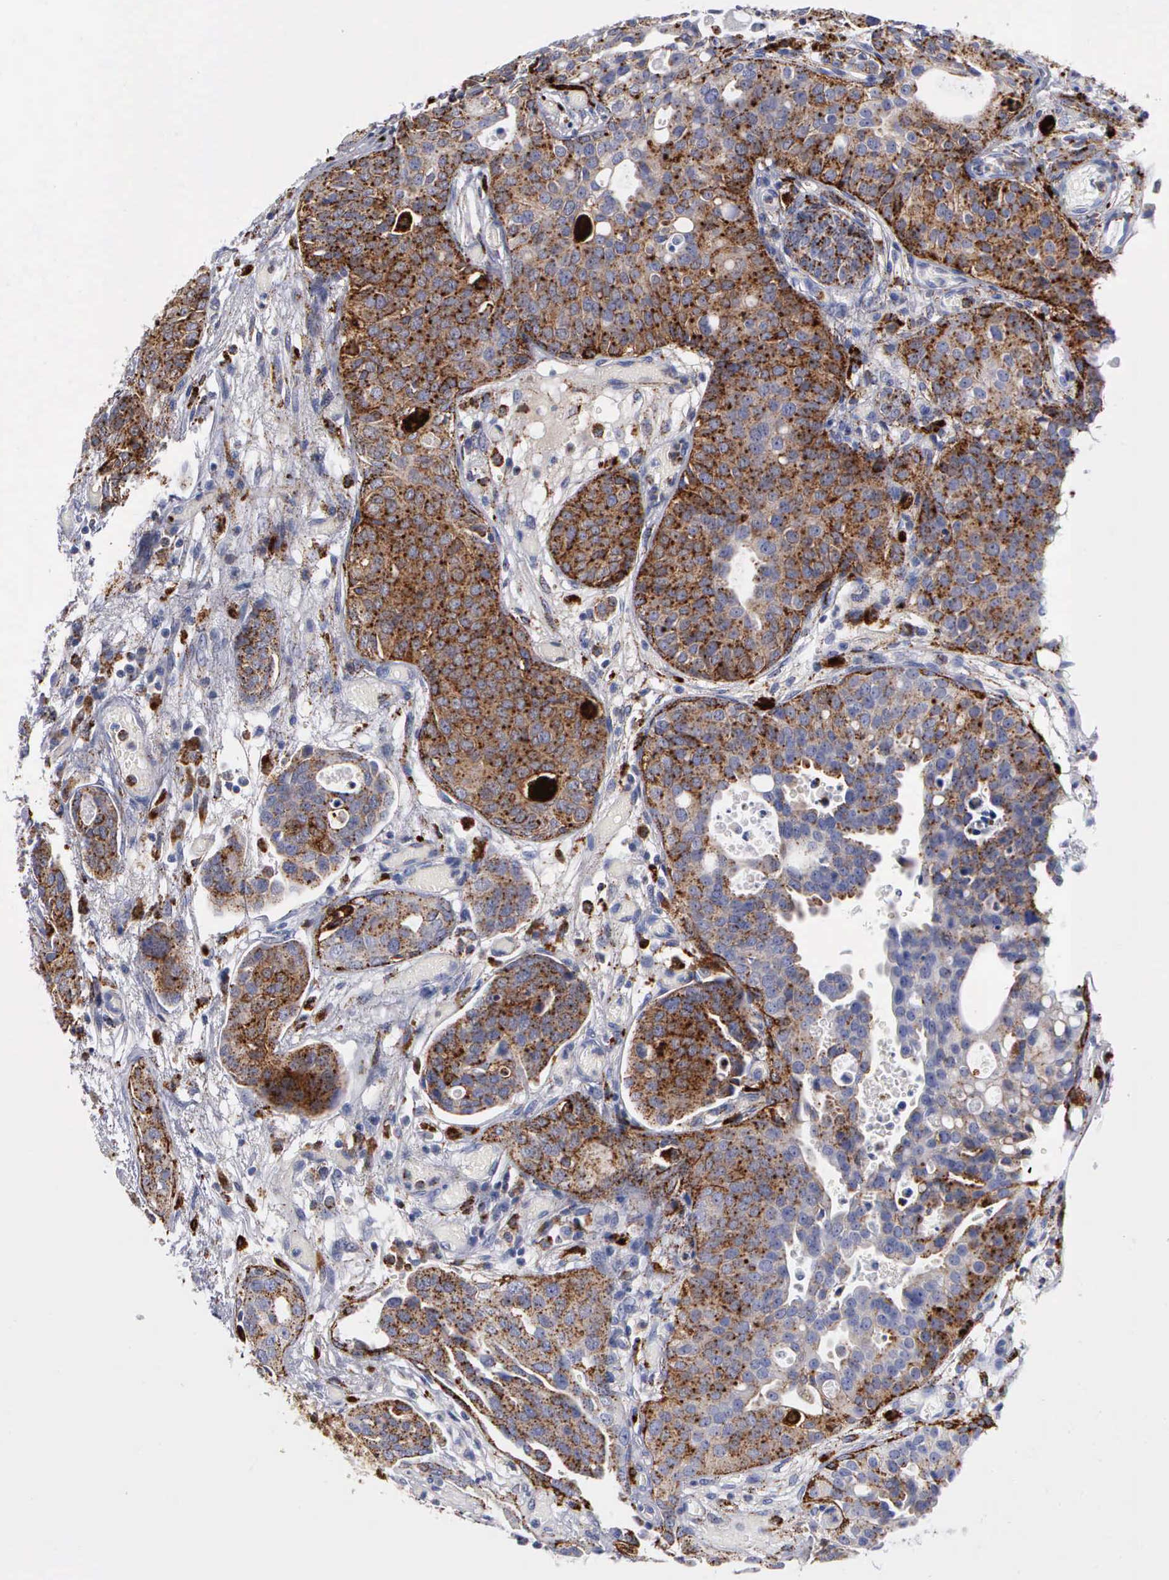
{"staining": {"intensity": "strong", "quantity": ">75%", "location": "cytoplasmic/membranous"}, "tissue": "urothelial cancer", "cell_type": "Tumor cells", "image_type": "cancer", "snomed": [{"axis": "morphology", "description": "Urothelial carcinoma, High grade"}, {"axis": "topography", "description": "Urinary bladder"}], "caption": "The histopathology image displays a brown stain indicating the presence of a protein in the cytoplasmic/membranous of tumor cells in urothelial cancer. (DAB (3,3'-diaminobenzidine) IHC, brown staining for protein, blue staining for nuclei).", "gene": "CTSH", "patient": {"sex": "male", "age": 78}}